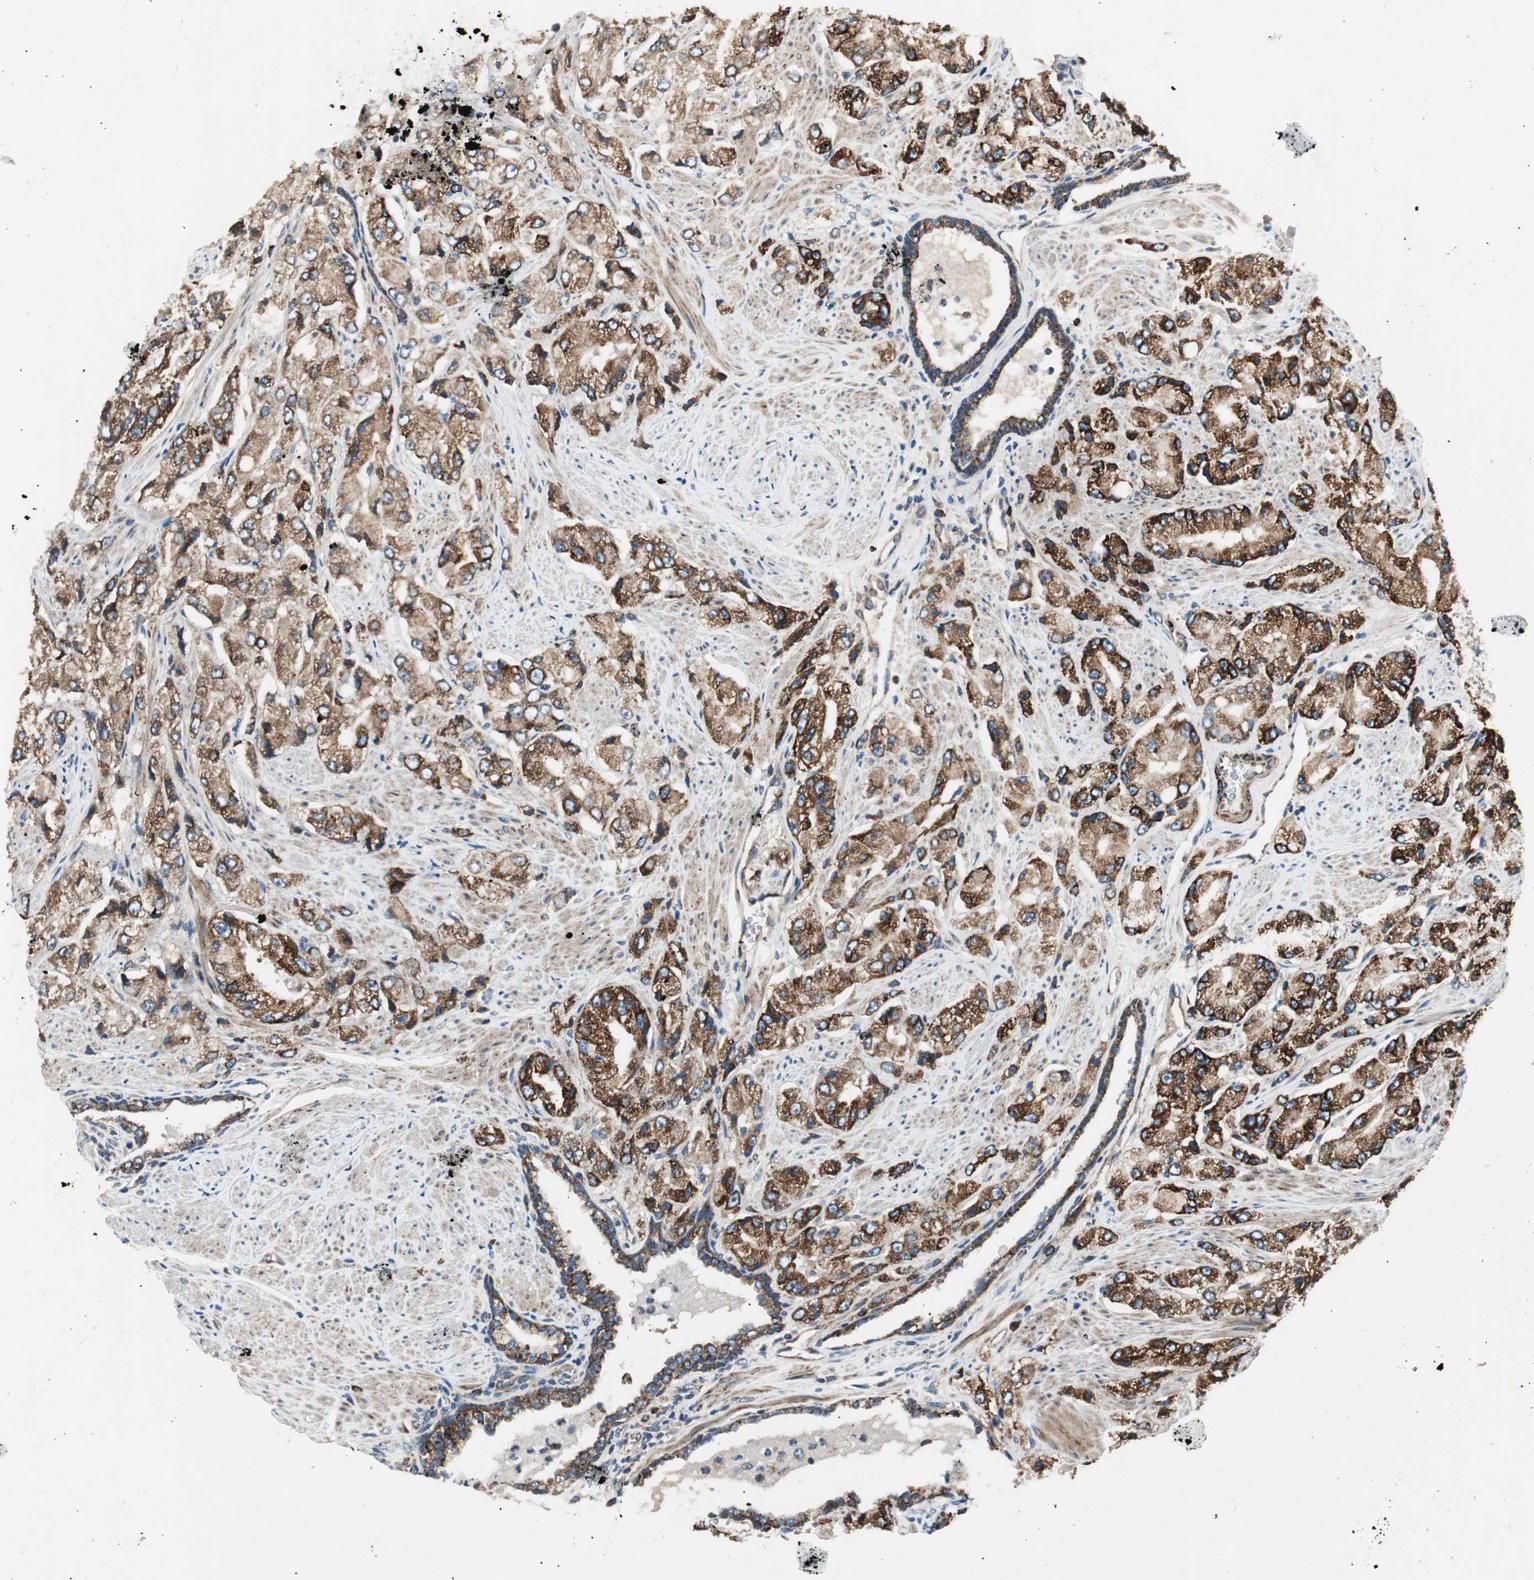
{"staining": {"intensity": "strong", "quantity": ">75%", "location": "cytoplasmic/membranous"}, "tissue": "prostate cancer", "cell_type": "Tumor cells", "image_type": "cancer", "snomed": [{"axis": "morphology", "description": "Adenocarcinoma, High grade"}, {"axis": "topography", "description": "Prostate"}], "caption": "Immunohistochemical staining of human prostate cancer displays strong cytoplasmic/membranous protein positivity in about >75% of tumor cells. (brown staining indicates protein expression, while blue staining denotes nuclei).", "gene": "AKAP1", "patient": {"sex": "male", "age": 58}}